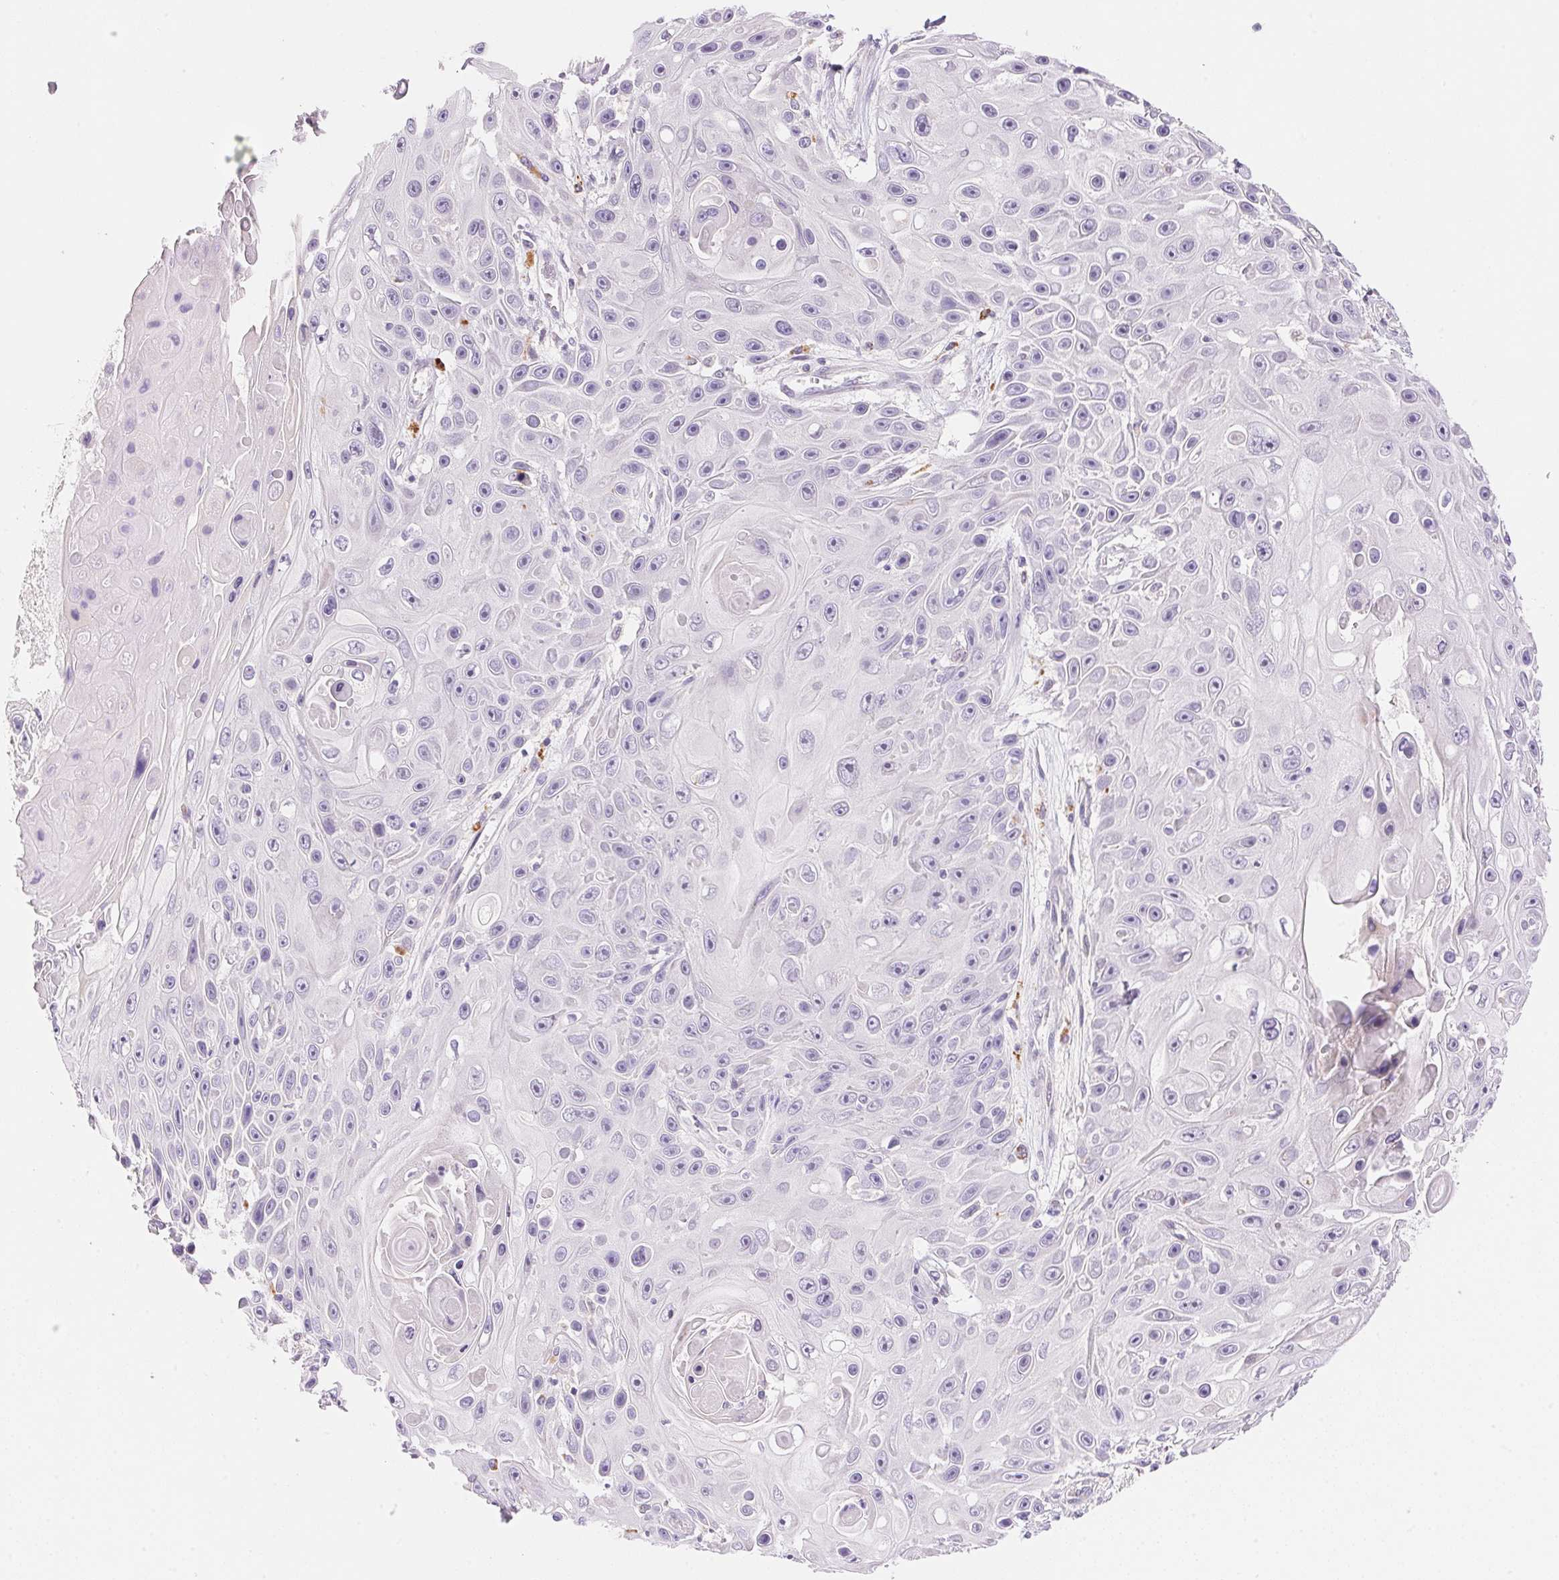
{"staining": {"intensity": "negative", "quantity": "none", "location": "none"}, "tissue": "skin cancer", "cell_type": "Tumor cells", "image_type": "cancer", "snomed": [{"axis": "morphology", "description": "Squamous cell carcinoma, NOS"}, {"axis": "topography", "description": "Skin"}], "caption": "An immunohistochemistry photomicrograph of skin squamous cell carcinoma is shown. There is no staining in tumor cells of skin squamous cell carcinoma.", "gene": "TEKT1", "patient": {"sex": "male", "age": 82}}